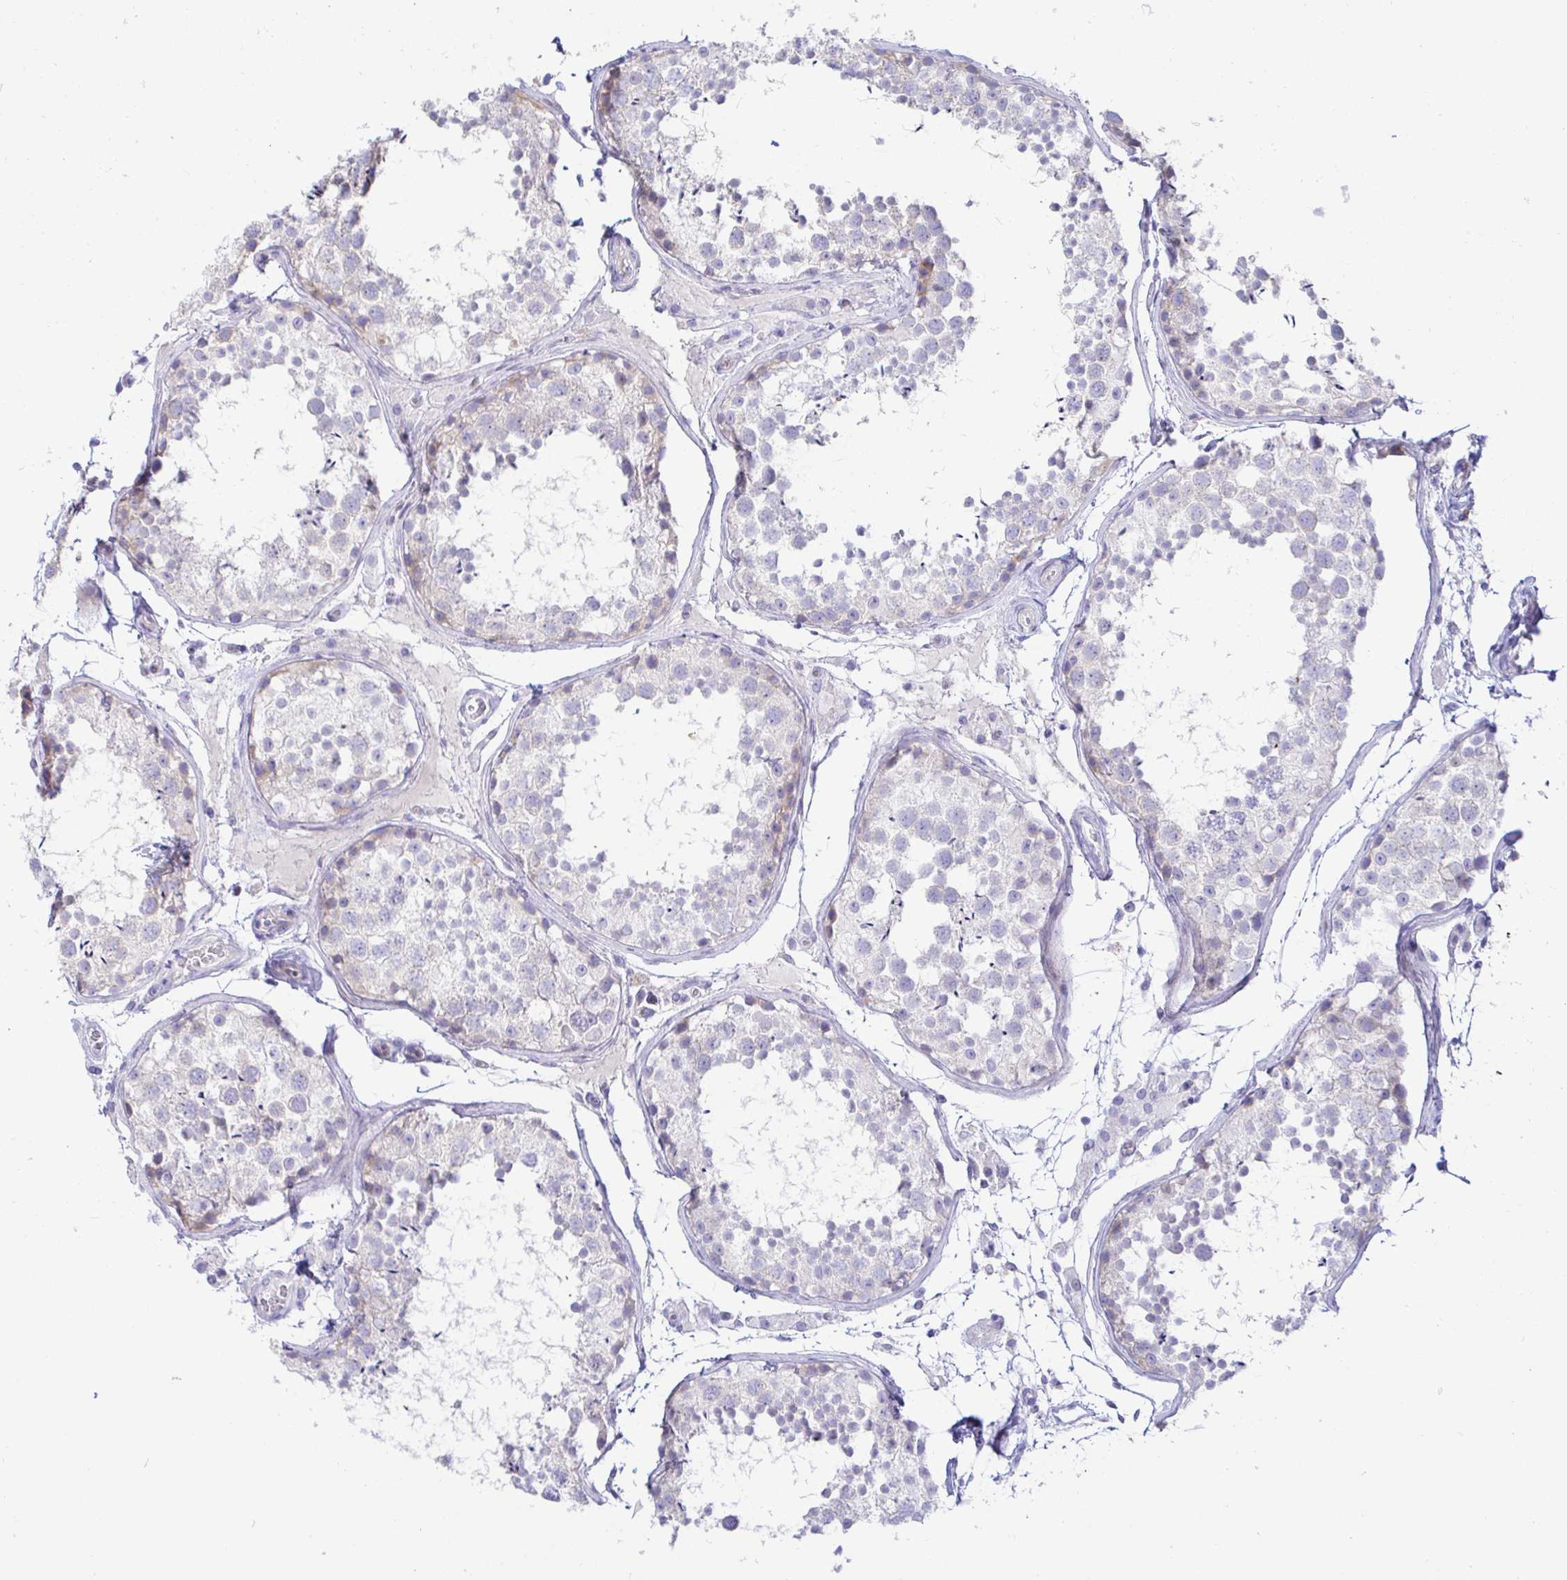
{"staining": {"intensity": "weak", "quantity": "<25%", "location": "cytoplasmic/membranous"}, "tissue": "testis", "cell_type": "Cells in seminiferous ducts", "image_type": "normal", "snomed": [{"axis": "morphology", "description": "Normal tissue, NOS"}, {"axis": "topography", "description": "Testis"}], "caption": "This is a photomicrograph of IHC staining of normal testis, which shows no expression in cells in seminiferous ducts.", "gene": "PINLYP", "patient": {"sex": "male", "age": 29}}